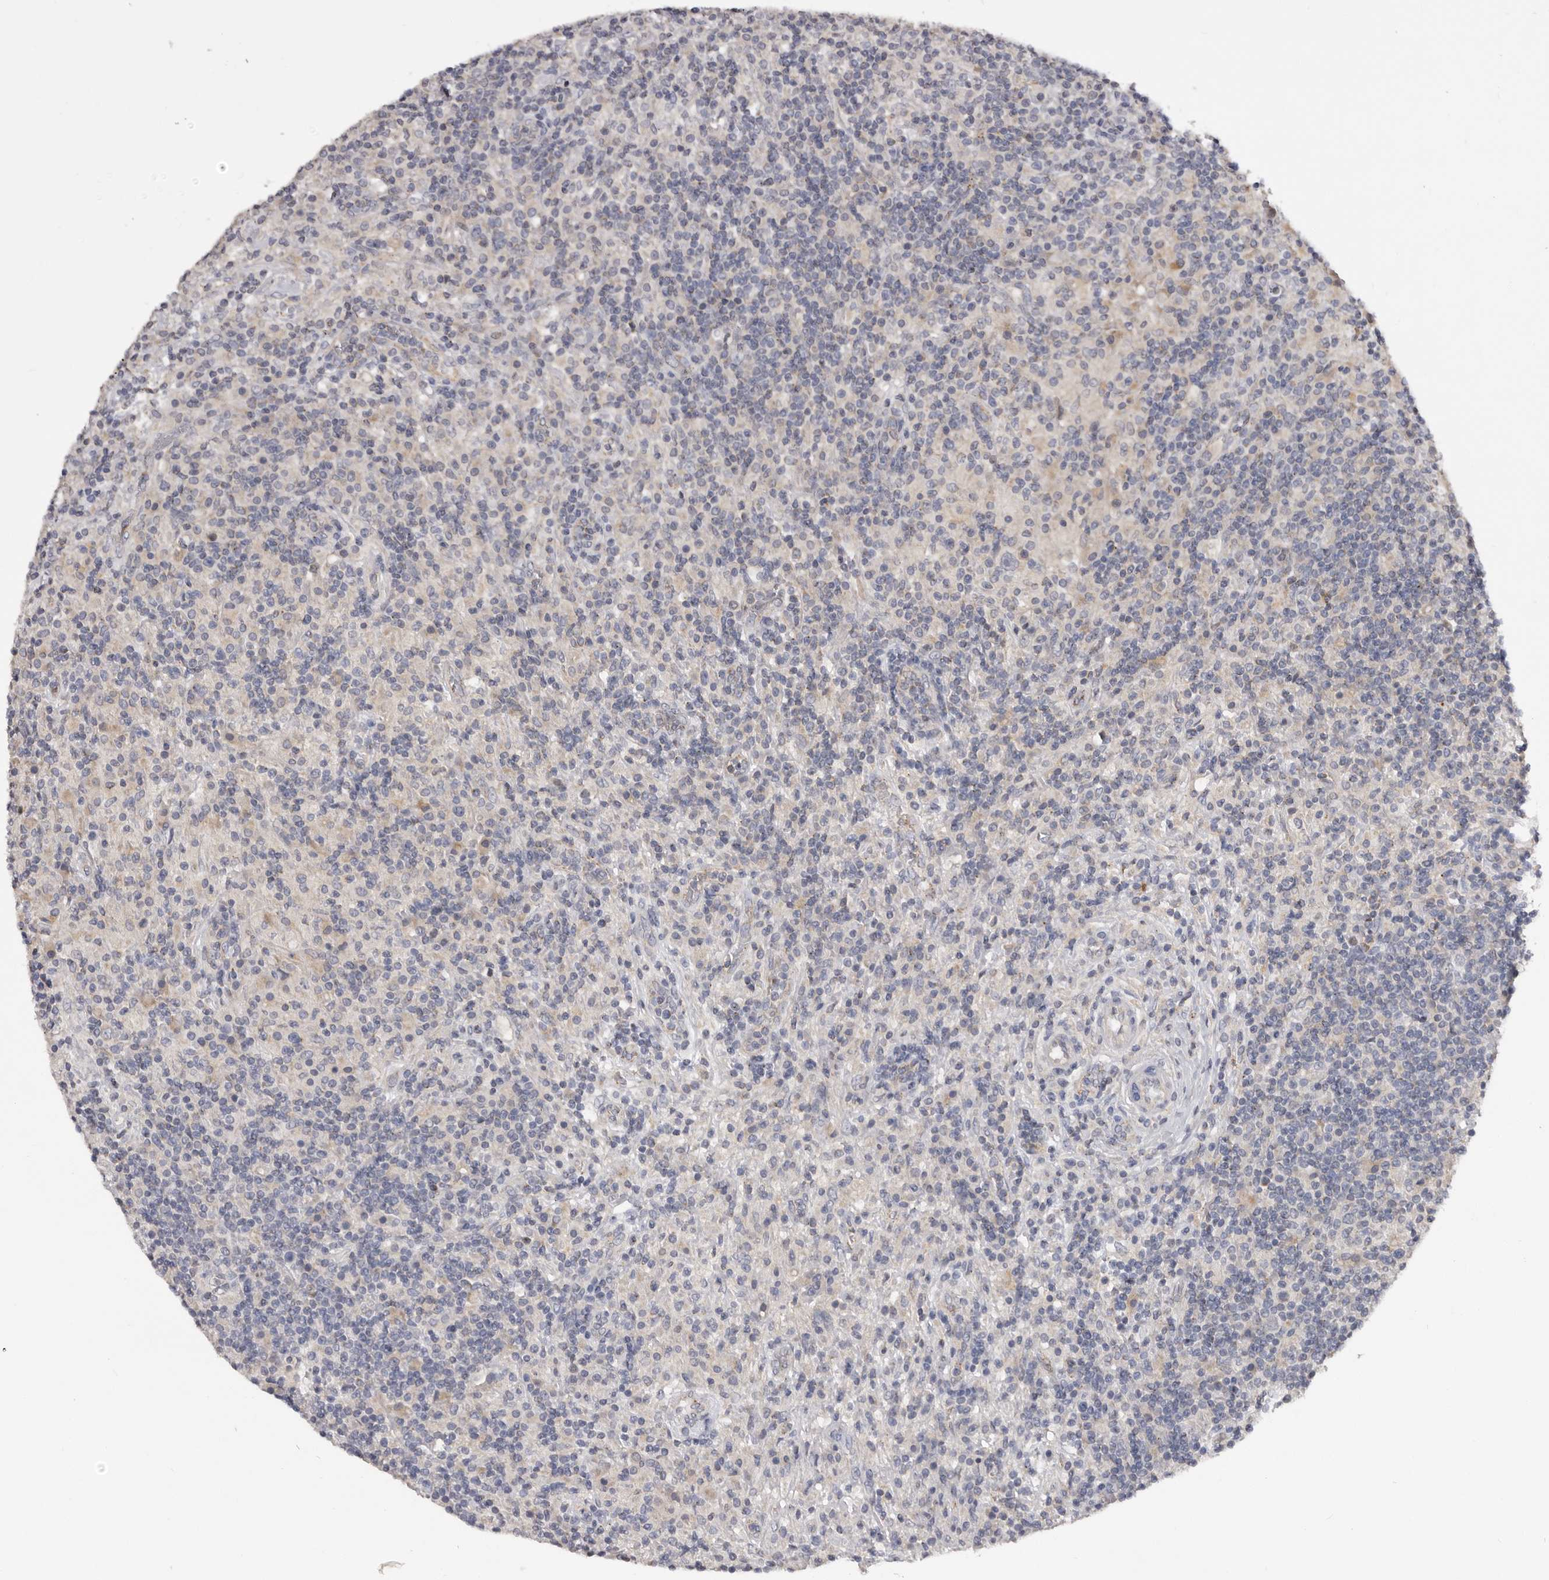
{"staining": {"intensity": "negative", "quantity": "none", "location": "none"}, "tissue": "lymphoma", "cell_type": "Tumor cells", "image_type": "cancer", "snomed": [{"axis": "morphology", "description": "Hodgkin's disease, NOS"}, {"axis": "topography", "description": "Lymph node"}], "caption": "This is an immunohistochemistry (IHC) histopathology image of lymphoma. There is no expression in tumor cells.", "gene": "DAP", "patient": {"sex": "male", "age": 70}}